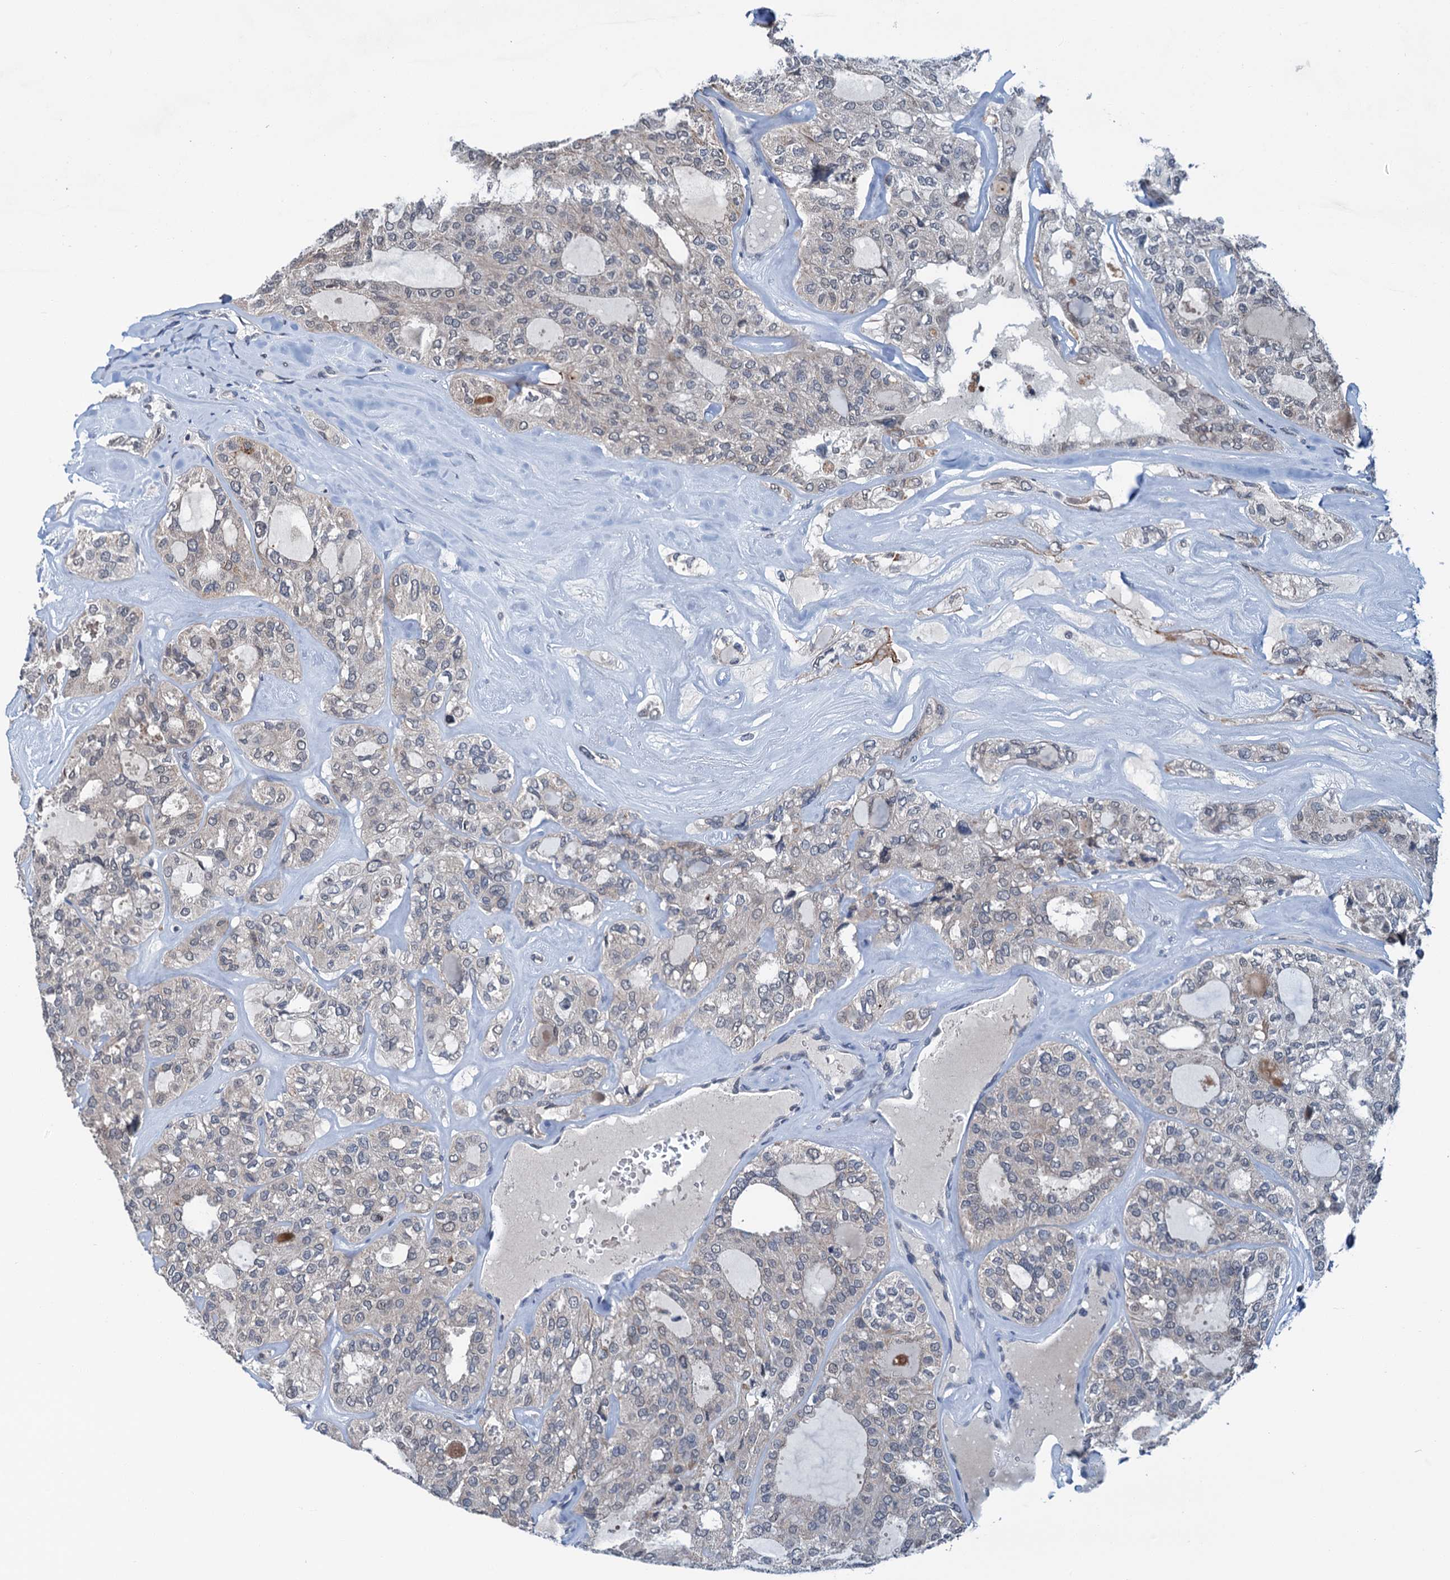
{"staining": {"intensity": "negative", "quantity": "none", "location": "none"}, "tissue": "thyroid cancer", "cell_type": "Tumor cells", "image_type": "cancer", "snomed": [{"axis": "morphology", "description": "Follicular adenoma carcinoma, NOS"}, {"axis": "topography", "description": "Thyroid gland"}], "caption": "Image shows no significant protein expression in tumor cells of thyroid follicular adenoma carcinoma. Nuclei are stained in blue.", "gene": "SHLD1", "patient": {"sex": "male", "age": 75}}